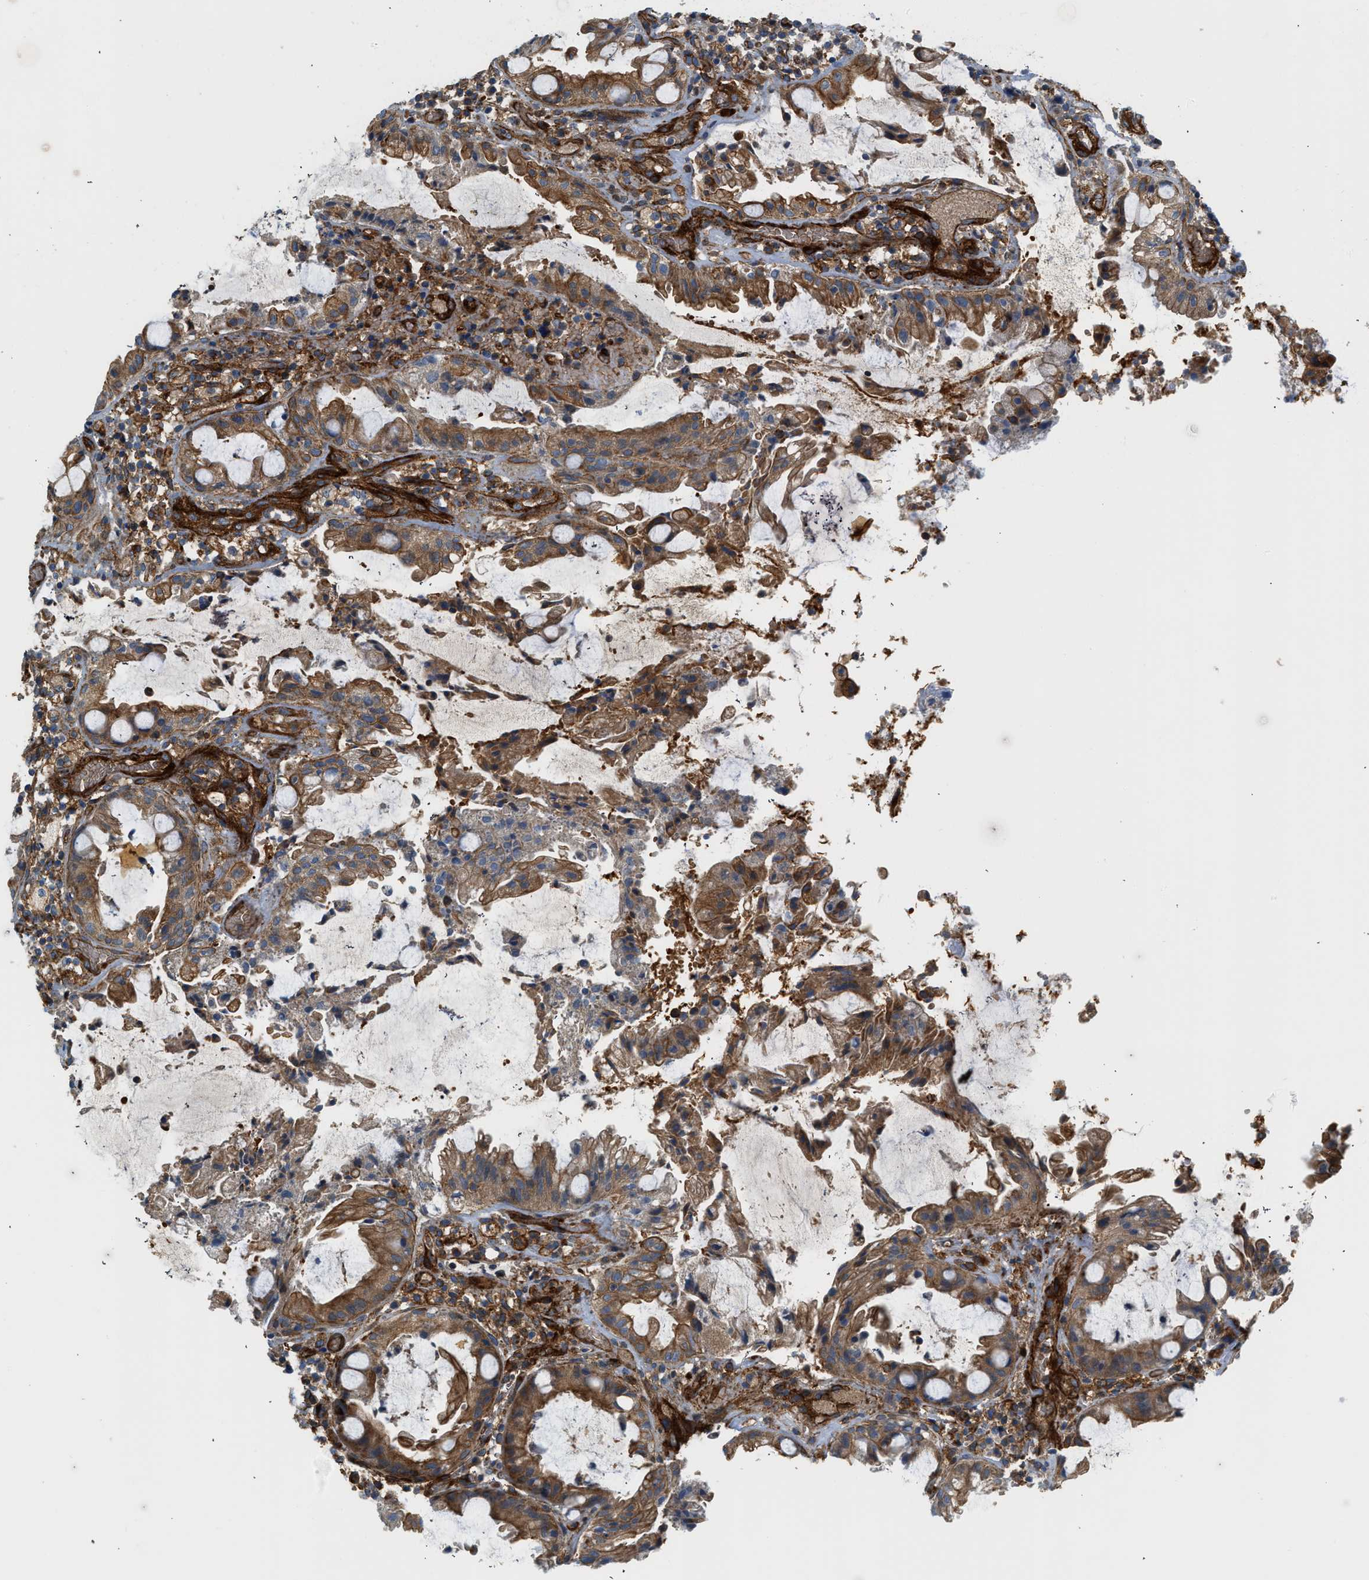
{"staining": {"intensity": "moderate", "quantity": ">75%", "location": "cytoplasmic/membranous"}, "tissue": "colorectal cancer", "cell_type": "Tumor cells", "image_type": "cancer", "snomed": [{"axis": "morphology", "description": "Adenocarcinoma, NOS"}, {"axis": "topography", "description": "Colon"}], "caption": "Immunohistochemistry (IHC) micrograph of colorectal adenocarcinoma stained for a protein (brown), which demonstrates medium levels of moderate cytoplasmic/membranous positivity in about >75% of tumor cells.", "gene": "HIP1", "patient": {"sex": "female", "age": 57}}